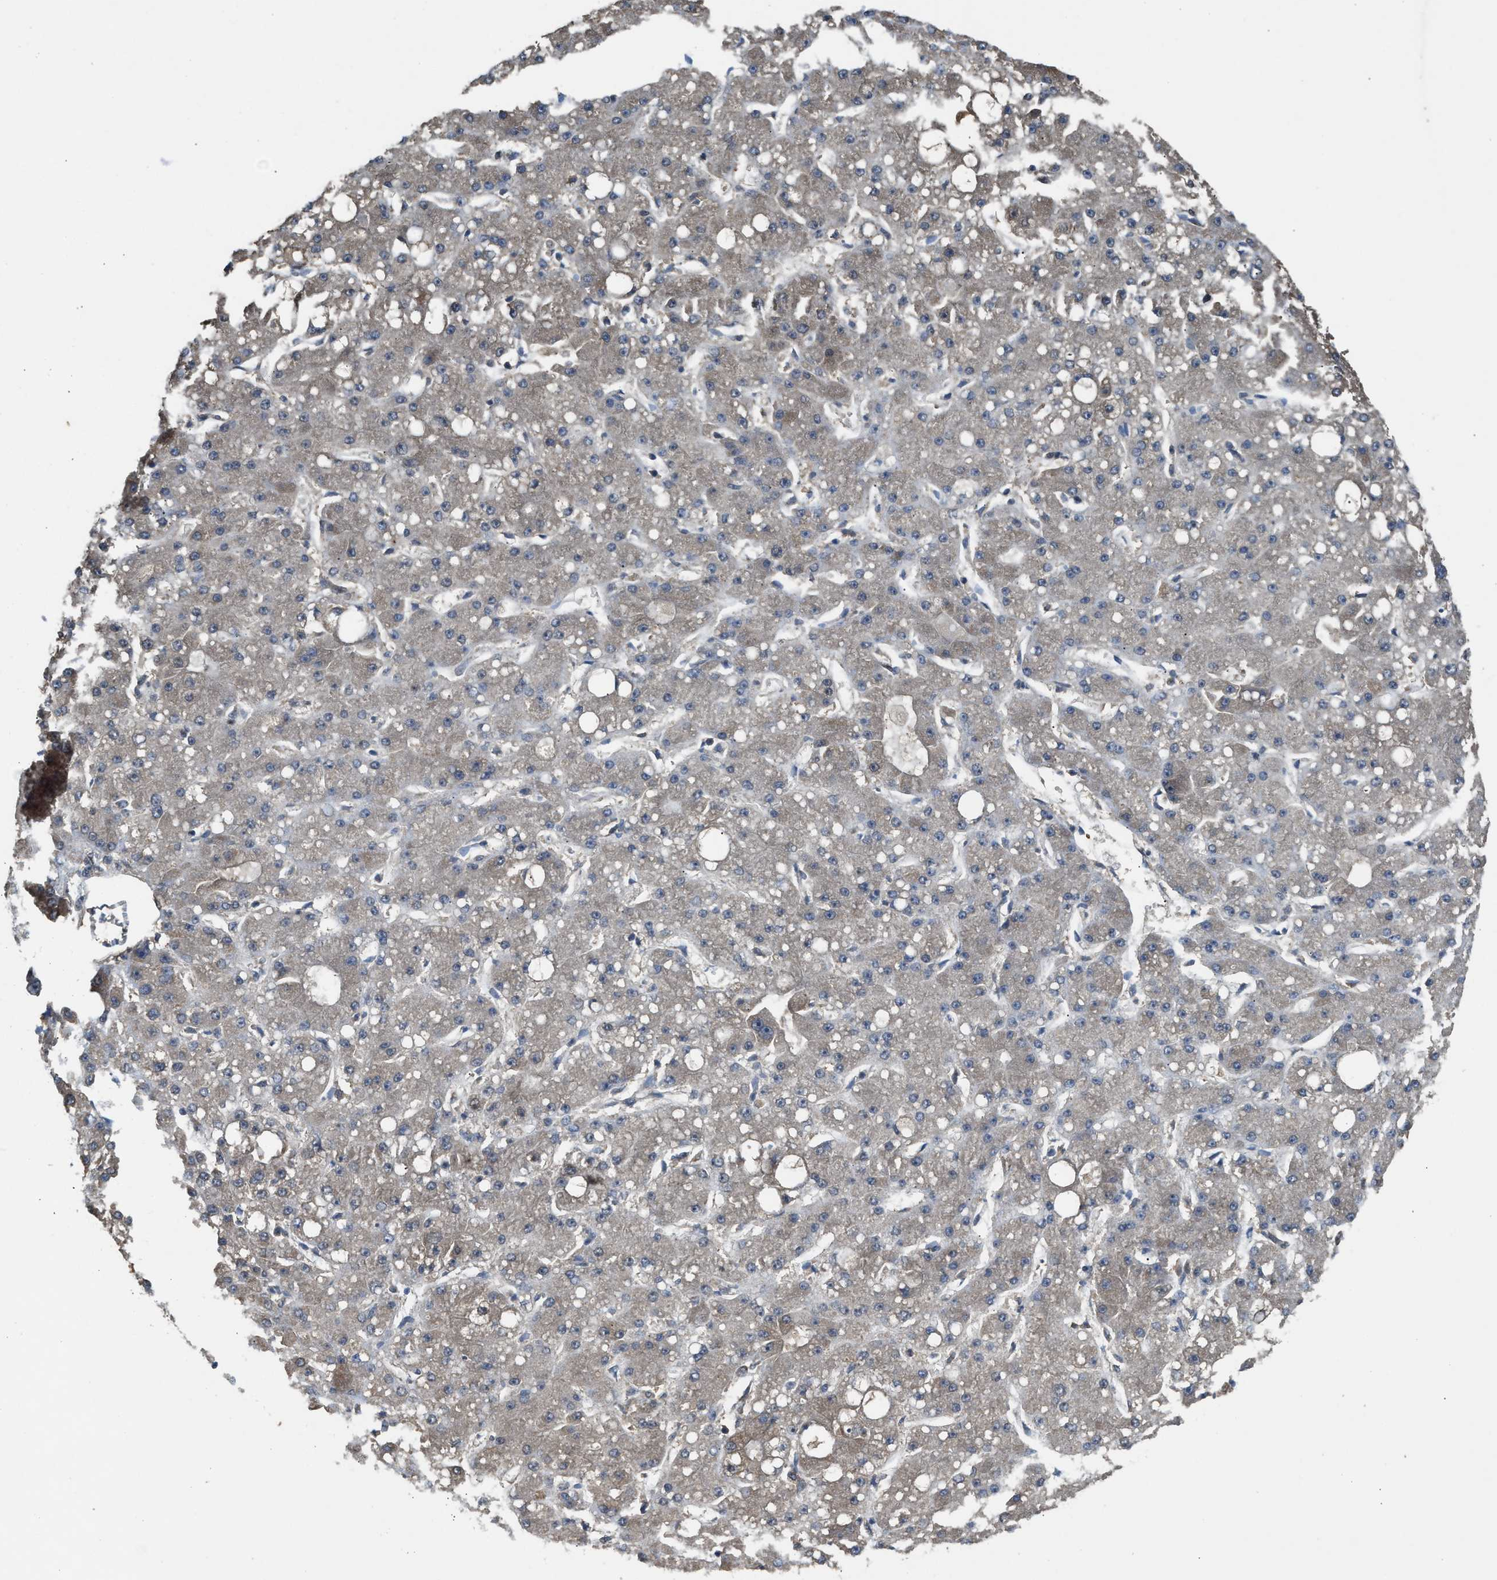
{"staining": {"intensity": "negative", "quantity": "none", "location": "none"}, "tissue": "liver cancer", "cell_type": "Tumor cells", "image_type": "cancer", "snomed": [{"axis": "morphology", "description": "Carcinoma, Hepatocellular, NOS"}, {"axis": "topography", "description": "Liver"}], "caption": "Tumor cells show no significant protein staining in liver hepatocellular carcinoma. (Stains: DAB (3,3'-diaminobenzidine) IHC with hematoxylin counter stain, Microscopy: brightfield microscopy at high magnification).", "gene": "BAG3", "patient": {"sex": "male", "age": 67}}